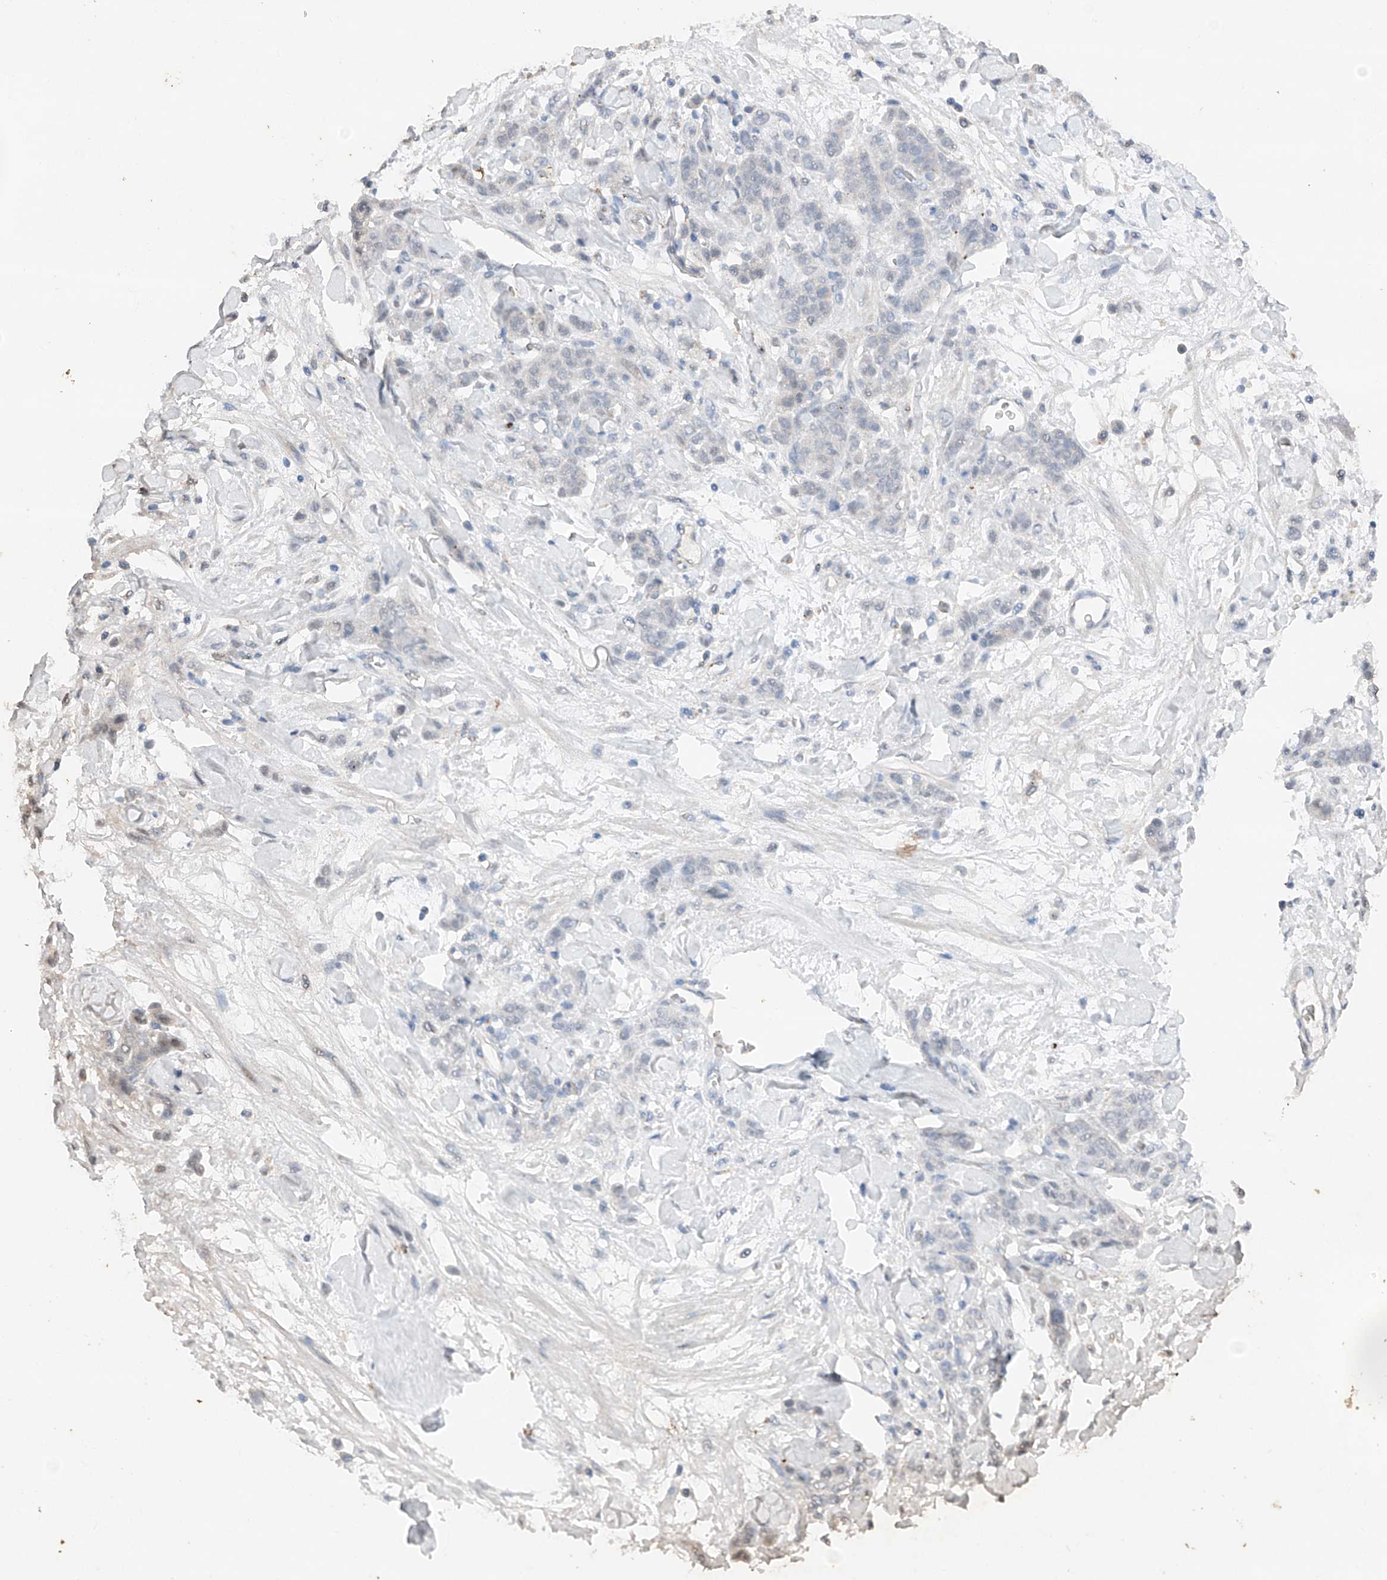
{"staining": {"intensity": "negative", "quantity": "none", "location": "none"}, "tissue": "stomach cancer", "cell_type": "Tumor cells", "image_type": "cancer", "snomed": [{"axis": "morphology", "description": "Normal tissue, NOS"}, {"axis": "morphology", "description": "Adenocarcinoma, NOS"}, {"axis": "topography", "description": "Stomach"}], "caption": "The immunohistochemistry (IHC) photomicrograph has no significant staining in tumor cells of stomach adenocarcinoma tissue.", "gene": "TBX4", "patient": {"sex": "male", "age": 82}}